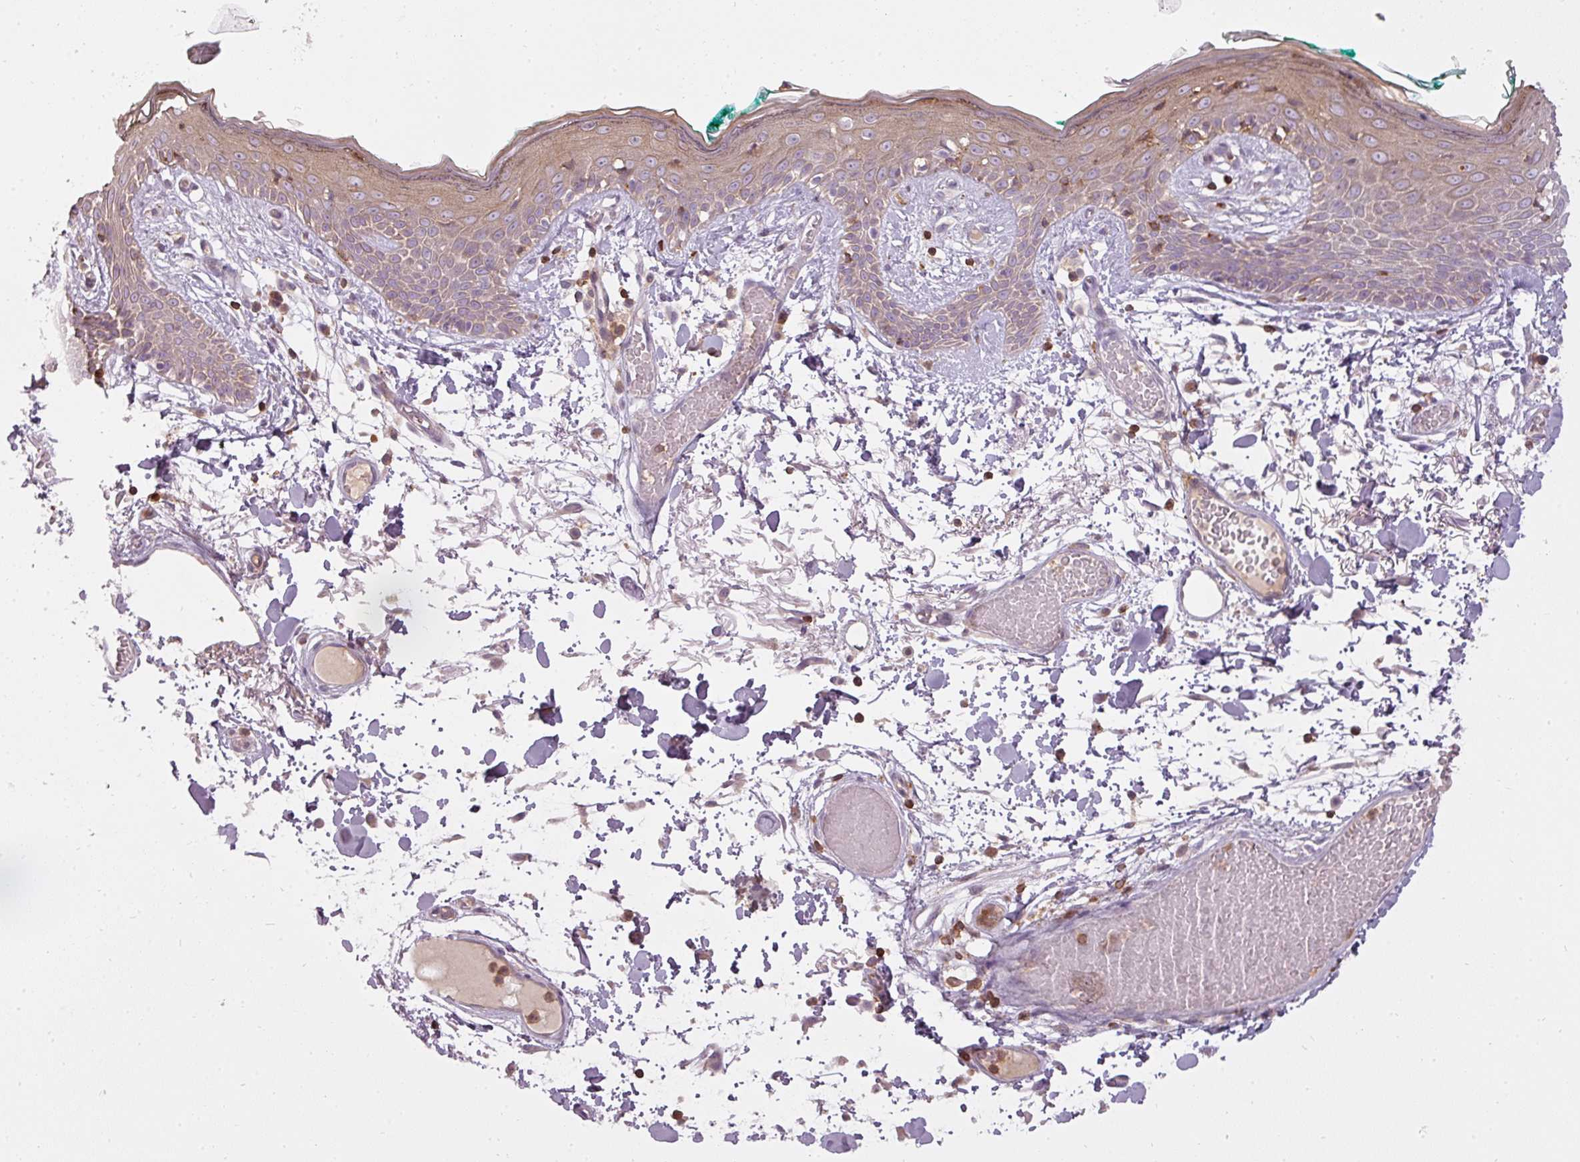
{"staining": {"intensity": "negative", "quantity": "none", "location": "none"}, "tissue": "skin", "cell_type": "Fibroblasts", "image_type": "normal", "snomed": [{"axis": "morphology", "description": "Normal tissue, NOS"}, {"axis": "topography", "description": "Skin"}], "caption": "DAB (3,3'-diaminobenzidine) immunohistochemical staining of benign human skin displays no significant expression in fibroblasts.", "gene": "STK4", "patient": {"sex": "male", "age": 79}}